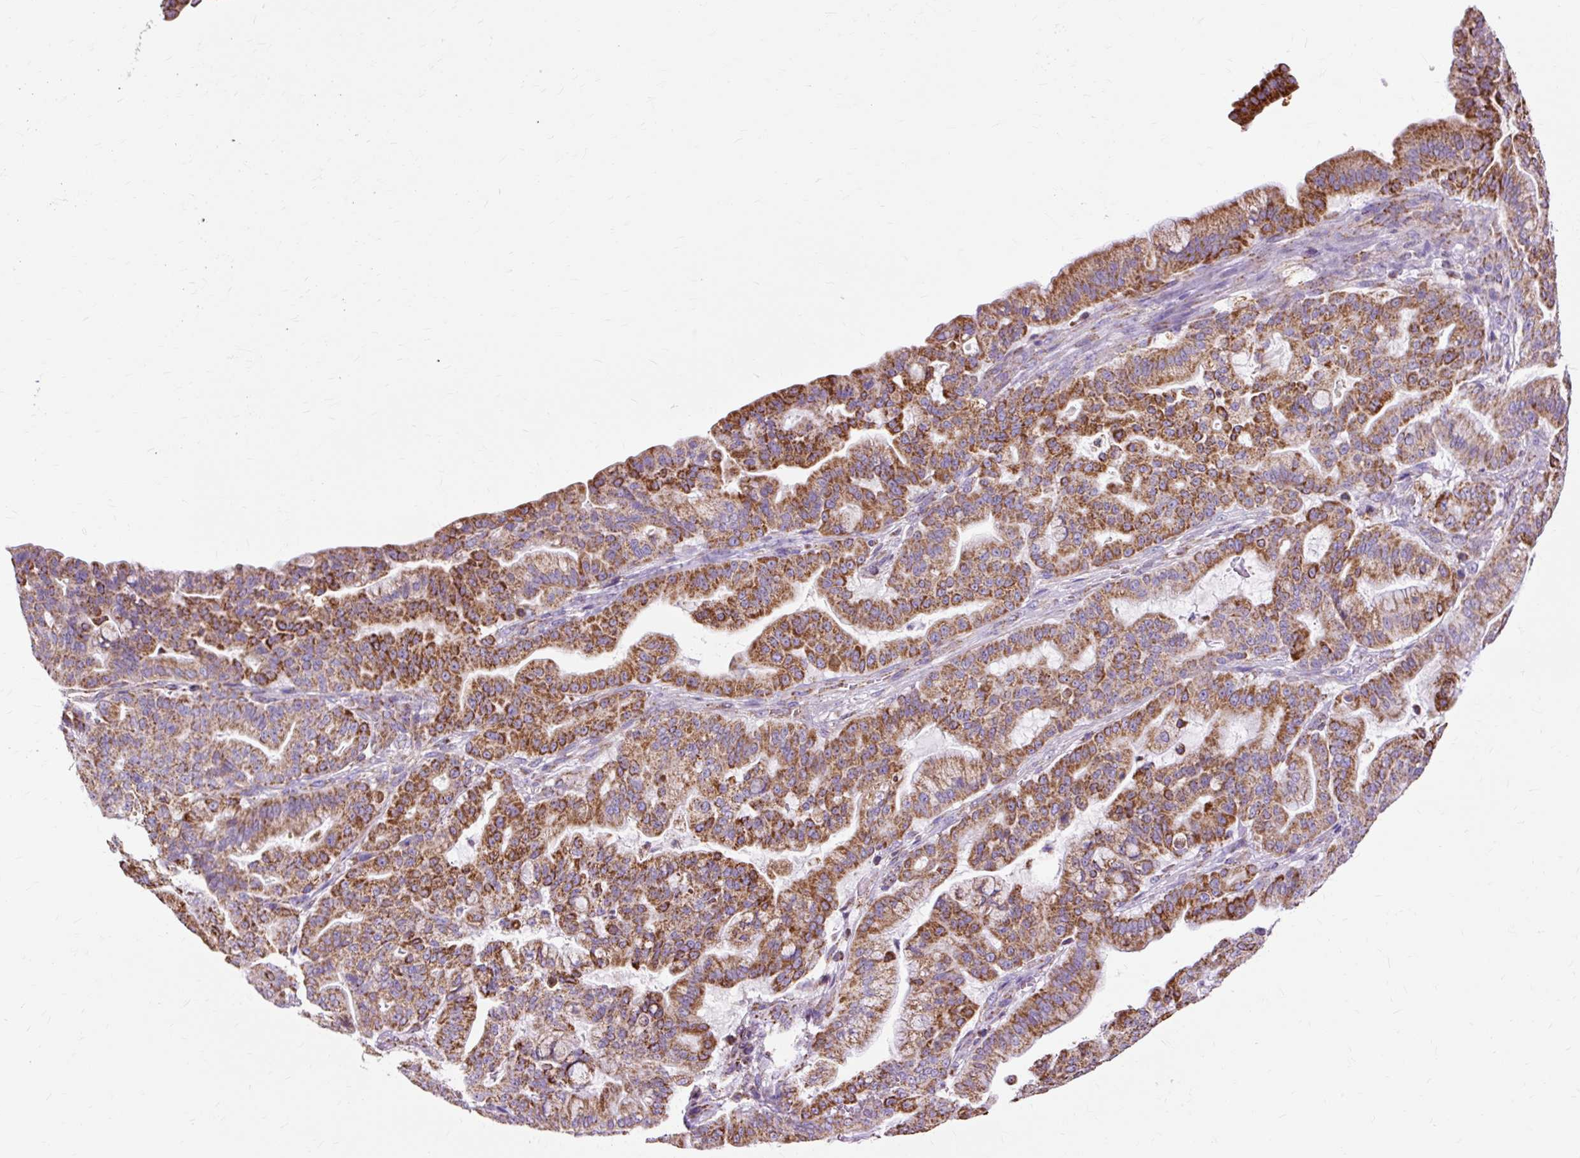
{"staining": {"intensity": "strong", "quantity": ">75%", "location": "cytoplasmic/membranous"}, "tissue": "pancreatic cancer", "cell_type": "Tumor cells", "image_type": "cancer", "snomed": [{"axis": "morphology", "description": "Adenocarcinoma, NOS"}, {"axis": "topography", "description": "Pancreas"}], "caption": "IHC staining of pancreatic cancer, which shows high levels of strong cytoplasmic/membranous staining in about >75% of tumor cells indicating strong cytoplasmic/membranous protein positivity. The staining was performed using DAB (brown) for protein detection and nuclei were counterstained in hematoxylin (blue).", "gene": "DLAT", "patient": {"sex": "male", "age": 63}}